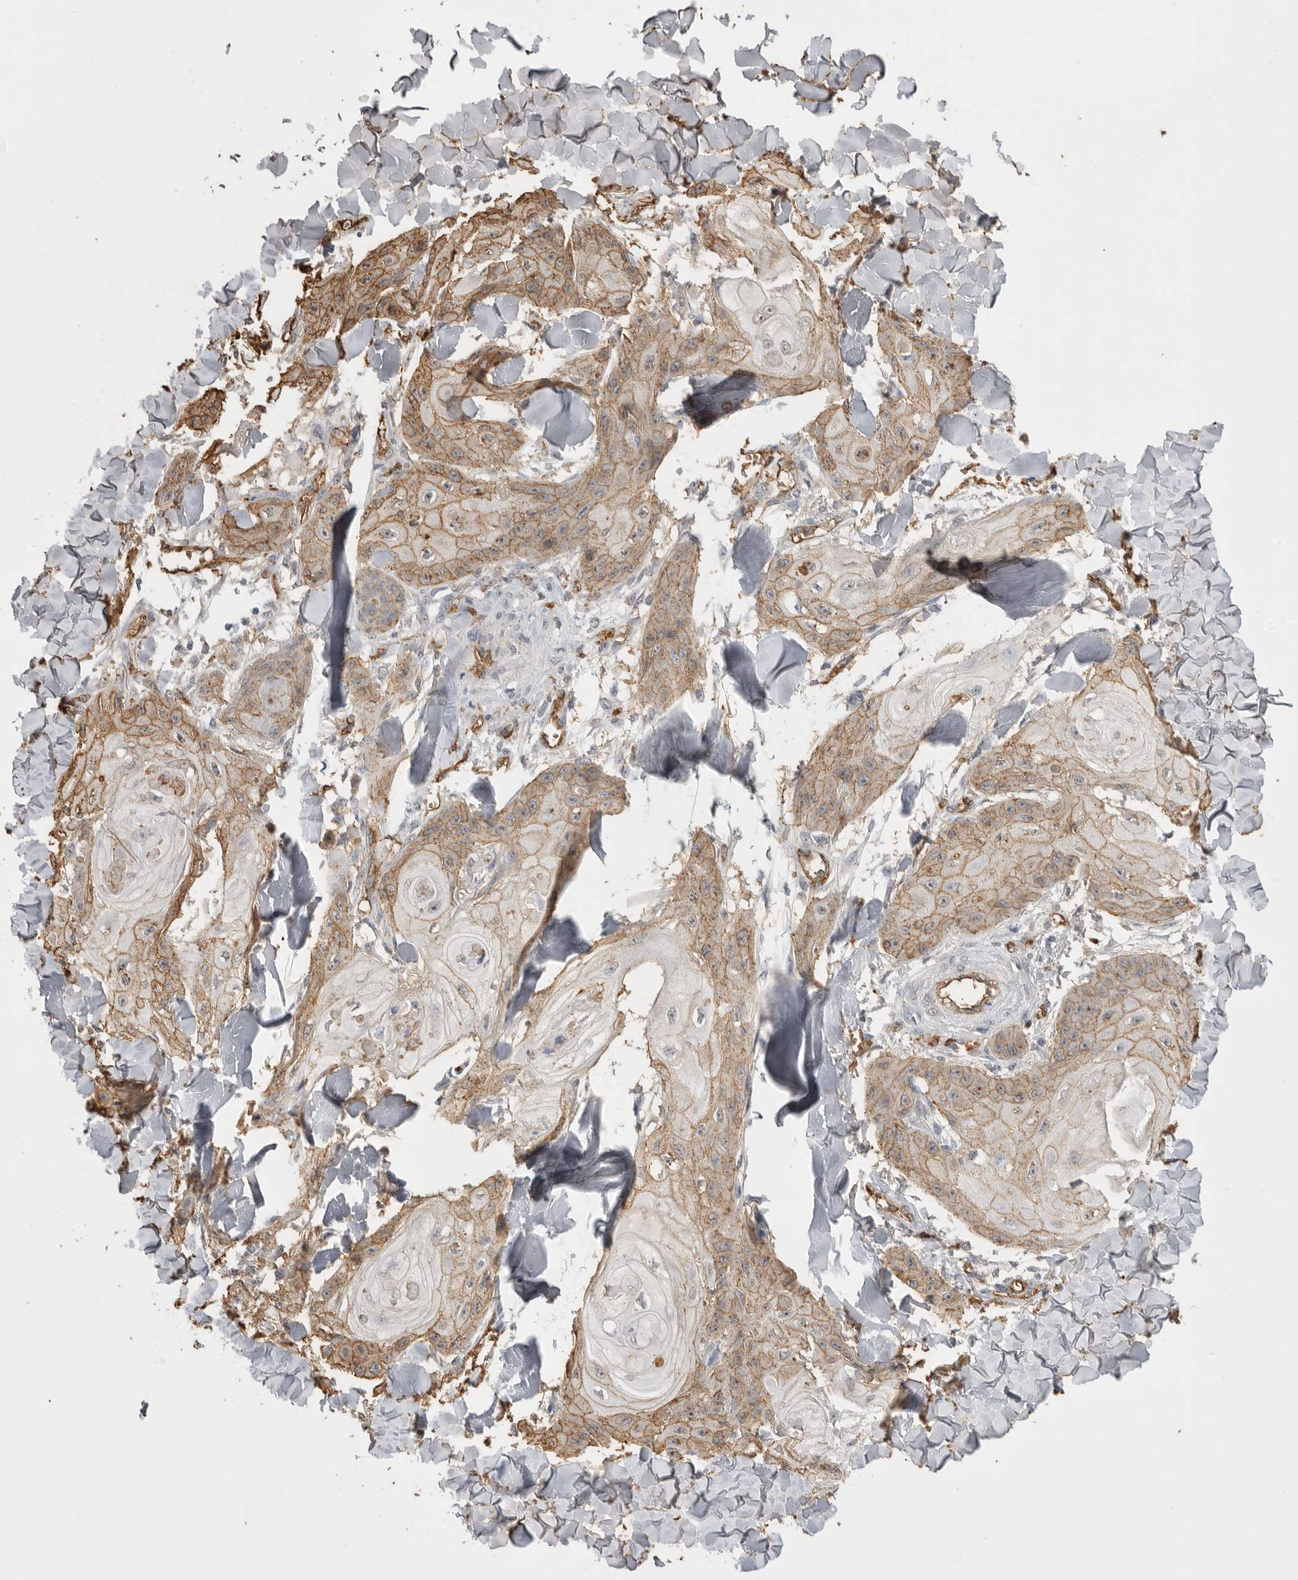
{"staining": {"intensity": "moderate", "quantity": ">75%", "location": "cytoplasmic/membranous"}, "tissue": "skin cancer", "cell_type": "Tumor cells", "image_type": "cancer", "snomed": [{"axis": "morphology", "description": "Squamous cell carcinoma, NOS"}, {"axis": "topography", "description": "Skin"}], "caption": "A histopathology image of skin squamous cell carcinoma stained for a protein reveals moderate cytoplasmic/membranous brown staining in tumor cells. The protein is stained brown, and the nuclei are stained in blue (DAB (3,3'-diaminobenzidine) IHC with brightfield microscopy, high magnification).", "gene": "IL27", "patient": {"sex": "male", "age": 74}}